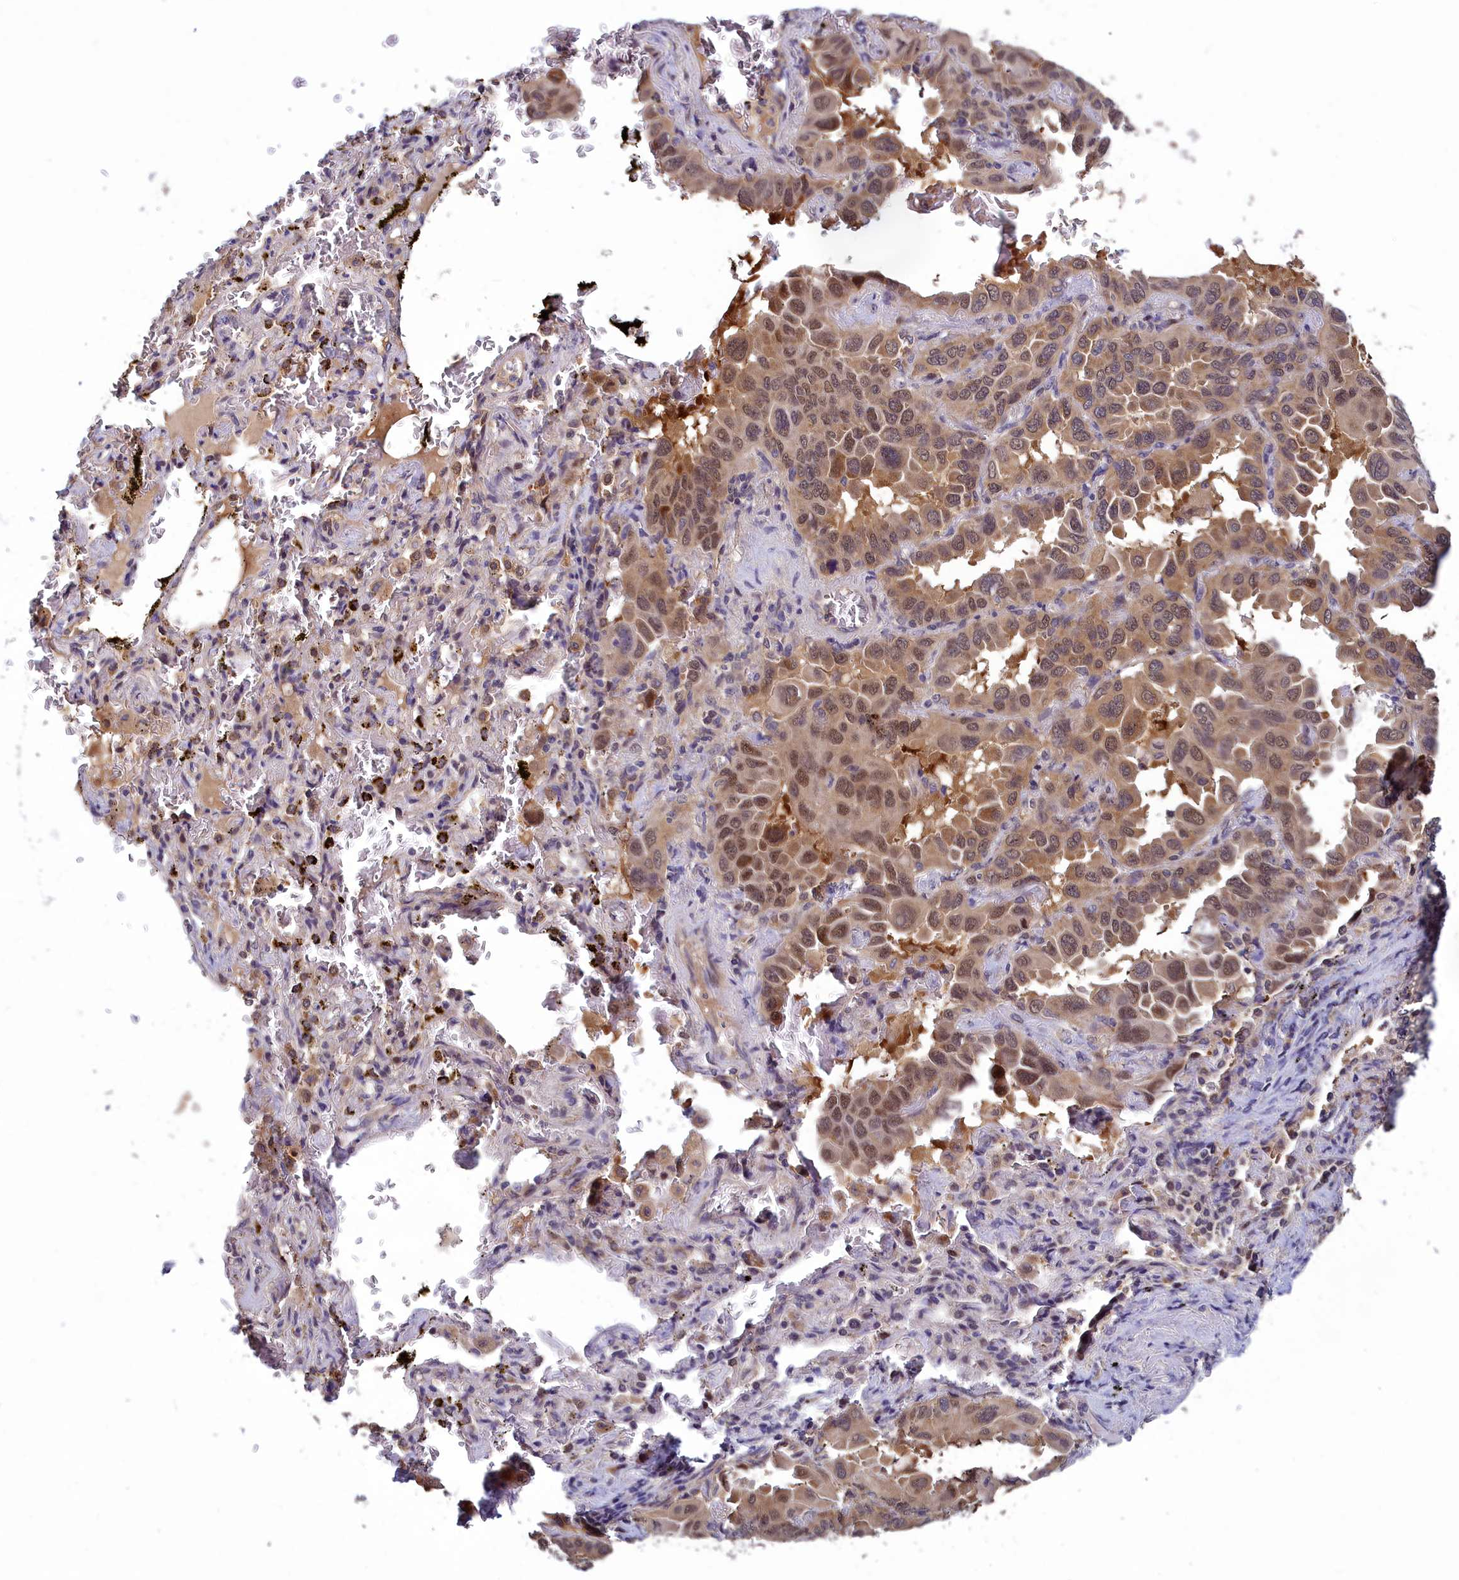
{"staining": {"intensity": "moderate", "quantity": ">75%", "location": "cytoplasmic/membranous,nuclear"}, "tissue": "lung cancer", "cell_type": "Tumor cells", "image_type": "cancer", "snomed": [{"axis": "morphology", "description": "Adenocarcinoma, NOS"}, {"axis": "topography", "description": "Lung"}], "caption": "Lung cancer stained with a protein marker shows moderate staining in tumor cells.", "gene": "CCDC15", "patient": {"sex": "male", "age": 64}}